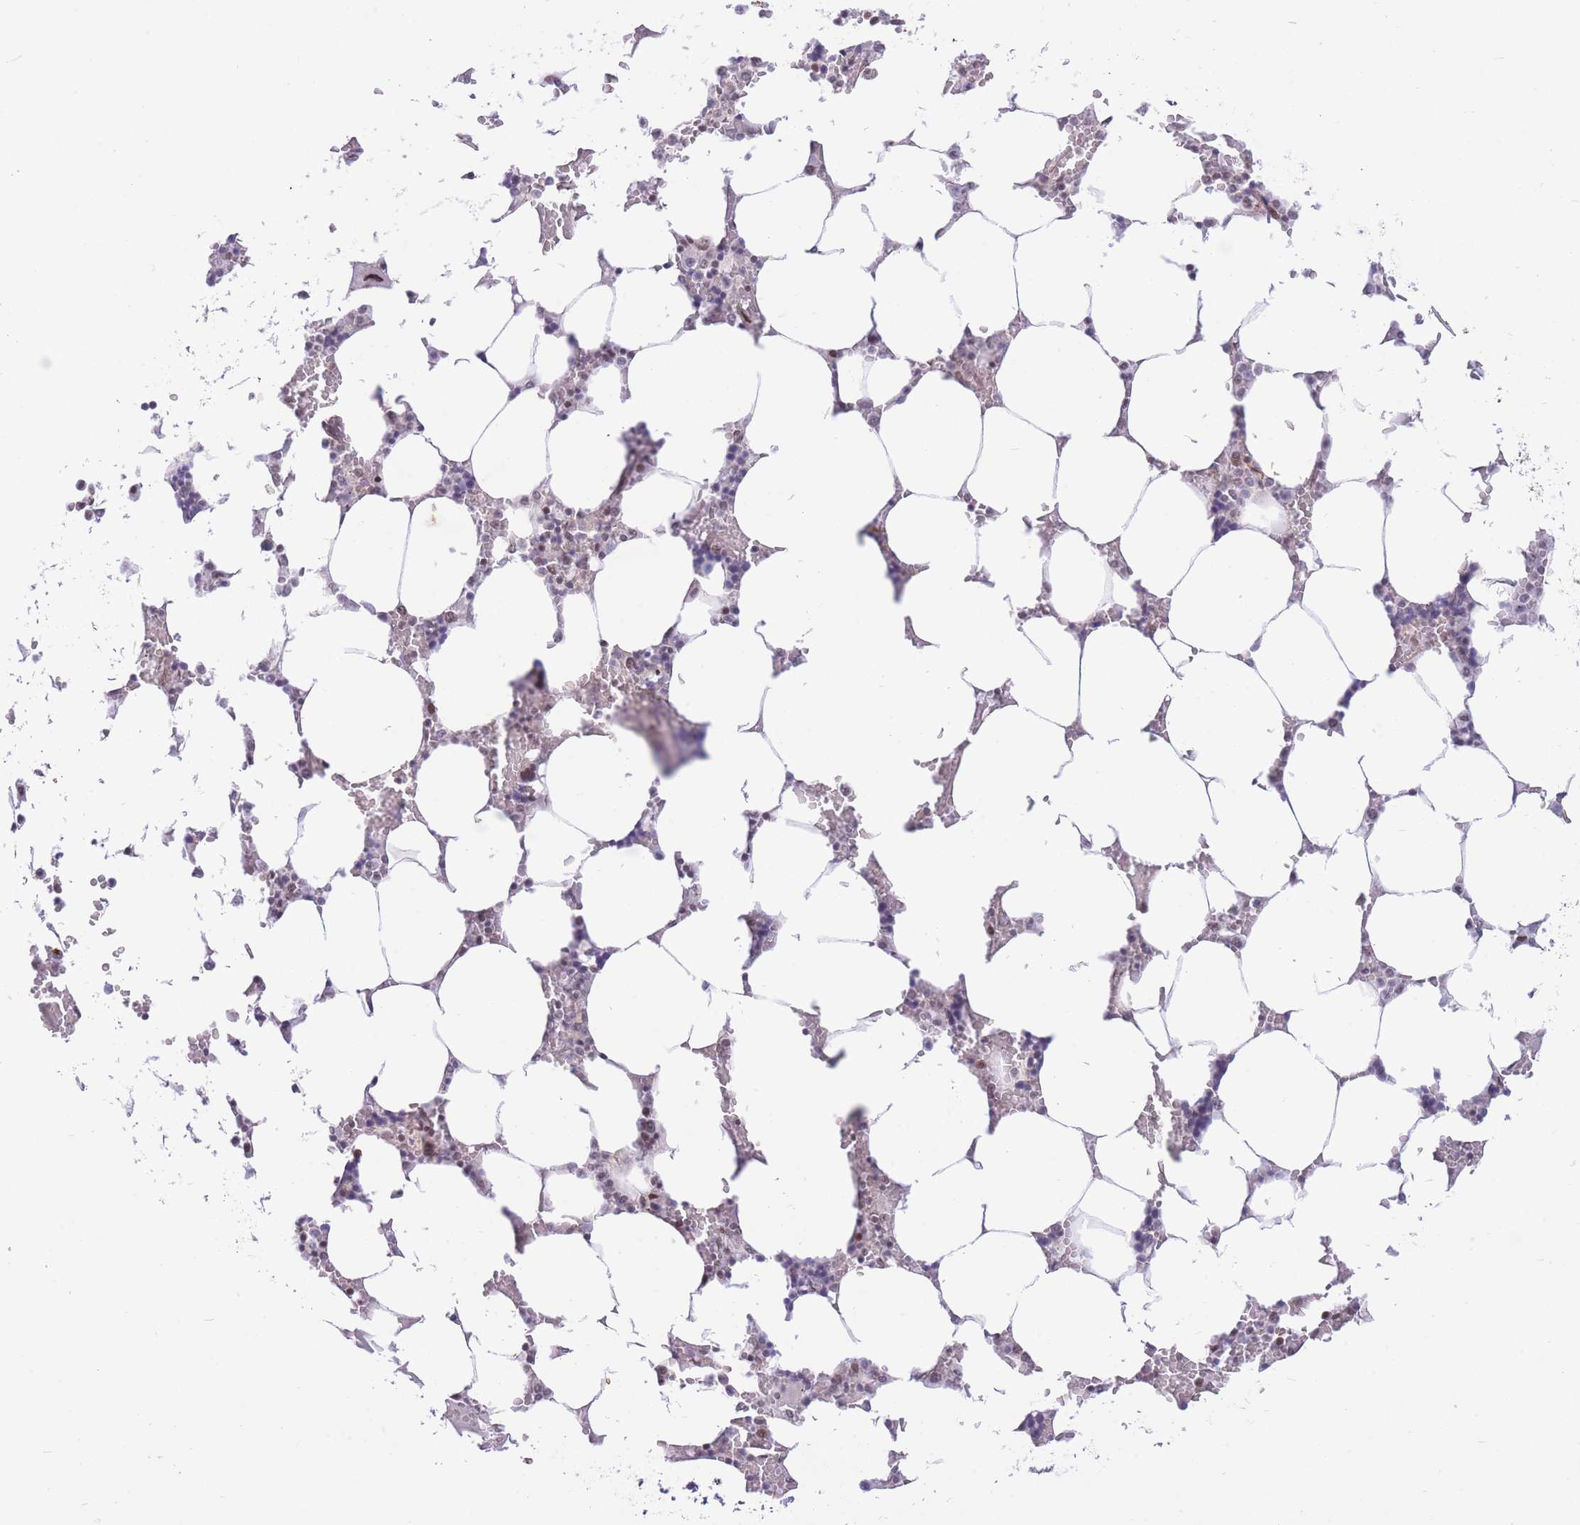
{"staining": {"intensity": "moderate", "quantity": "<25%", "location": "nuclear"}, "tissue": "bone marrow", "cell_type": "Hematopoietic cells", "image_type": "normal", "snomed": [{"axis": "morphology", "description": "Normal tissue, NOS"}, {"axis": "topography", "description": "Bone marrow"}], "caption": "Hematopoietic cells show low levels of moderate nuclear staining in about <25% of cells in normal bone marrow. (Stains: DAB in brown, nuclei in blue, Microscopy: brightfield microscopy at high magnification).", "gene": "PCIF1", "patient": {"sex": "male", "age": 64}}